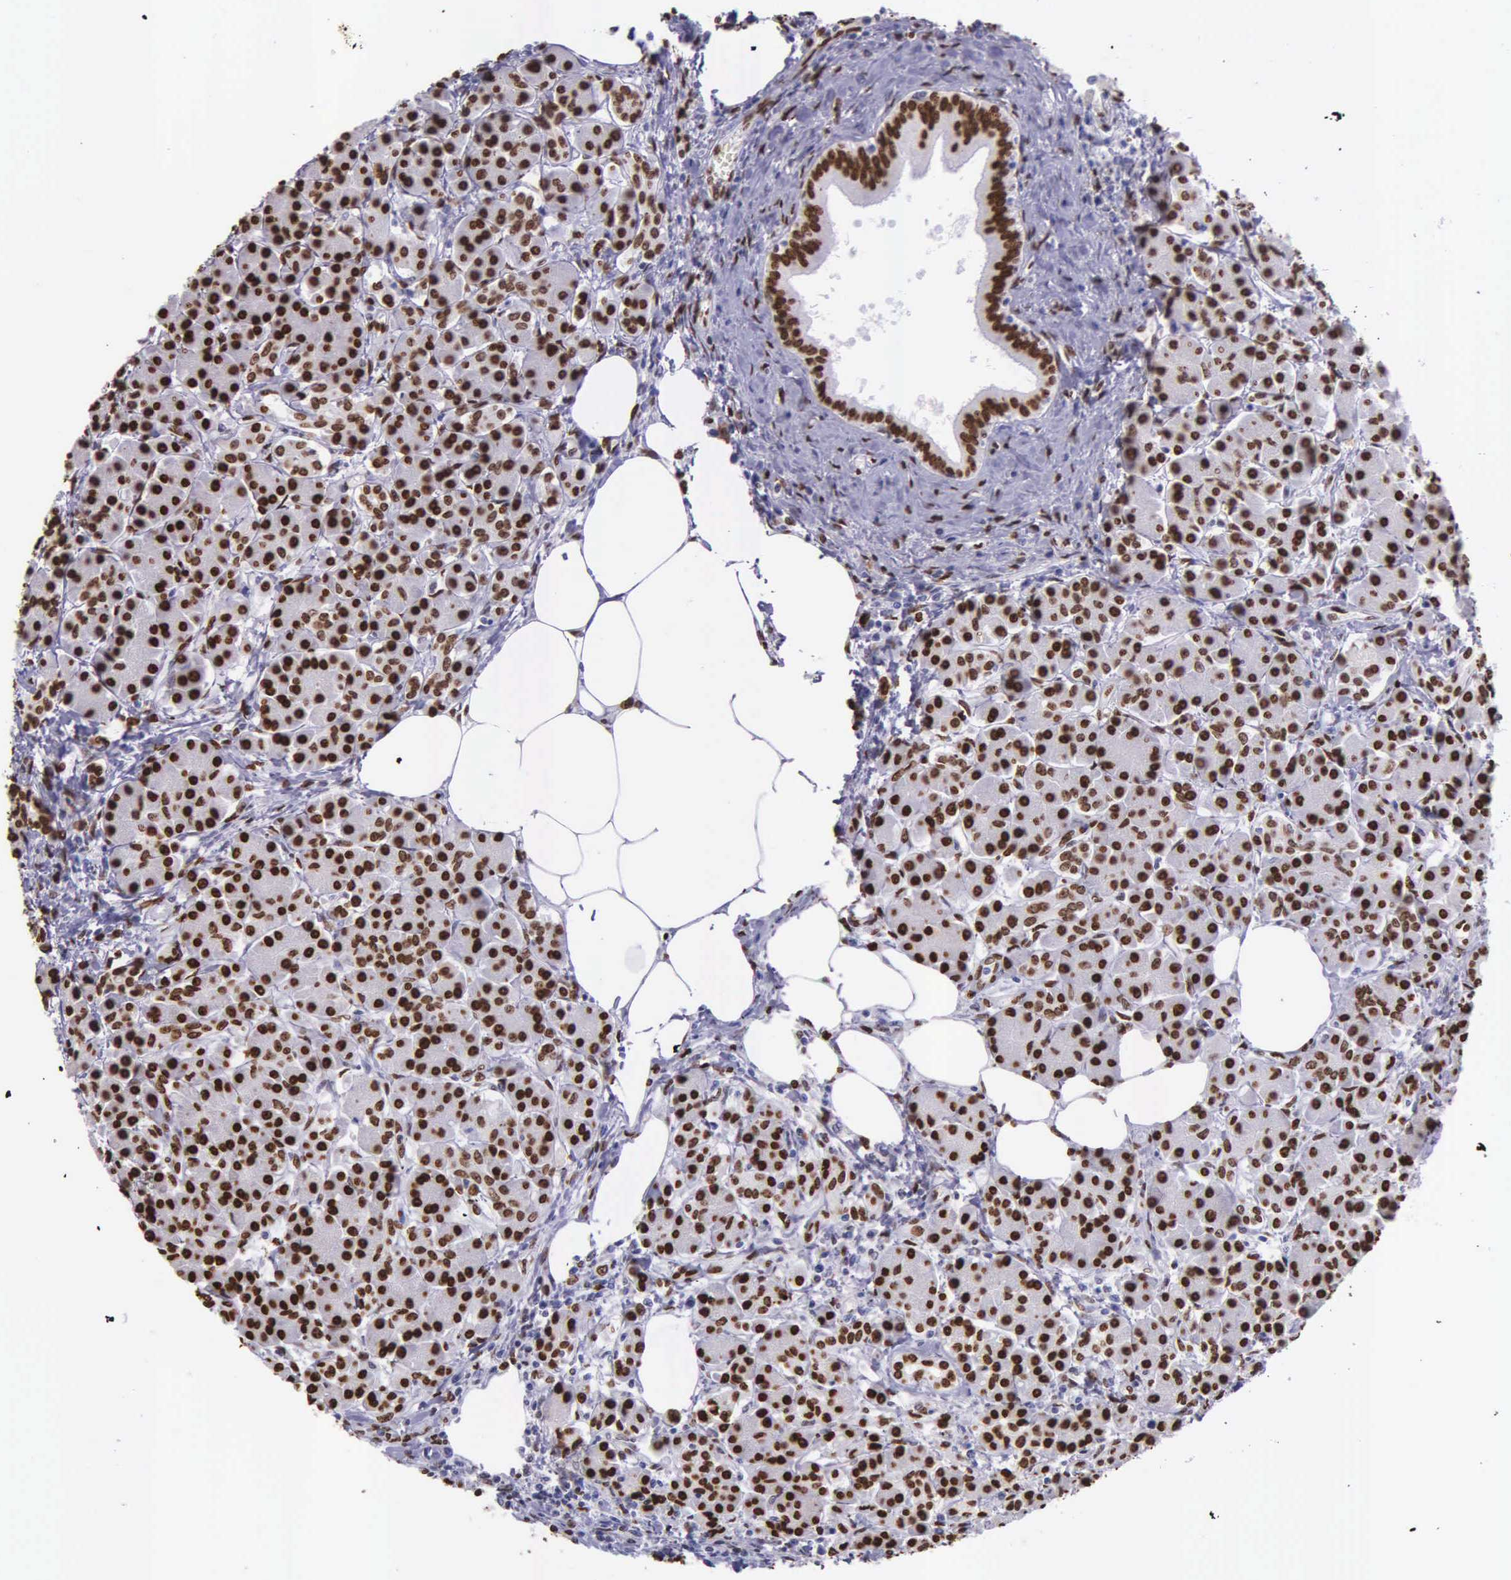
{"staining": {"intensity": "strong", "quantity": ">75%", "location": "nuclear"}, "tissue": "pancreas", "cell_type": "Exocrine glandular cells", "image_type": "normal", "snomed": [{"axis": "morphology", "description": "Normal tissue, NOS"}, {"axis": "topography", "description": "Pancreas"}], "caption": "Immunohistochemistry (IHC) (DAB (3,3'-diaminobenzidine)) staining of normal human pancreas reveals strong nuclear protein staining in approximately >75% of exocrine glandular cells. Nuclei are stained in blue.", "gene": "H1", "patient": {"sex": "female", "age": 73}}